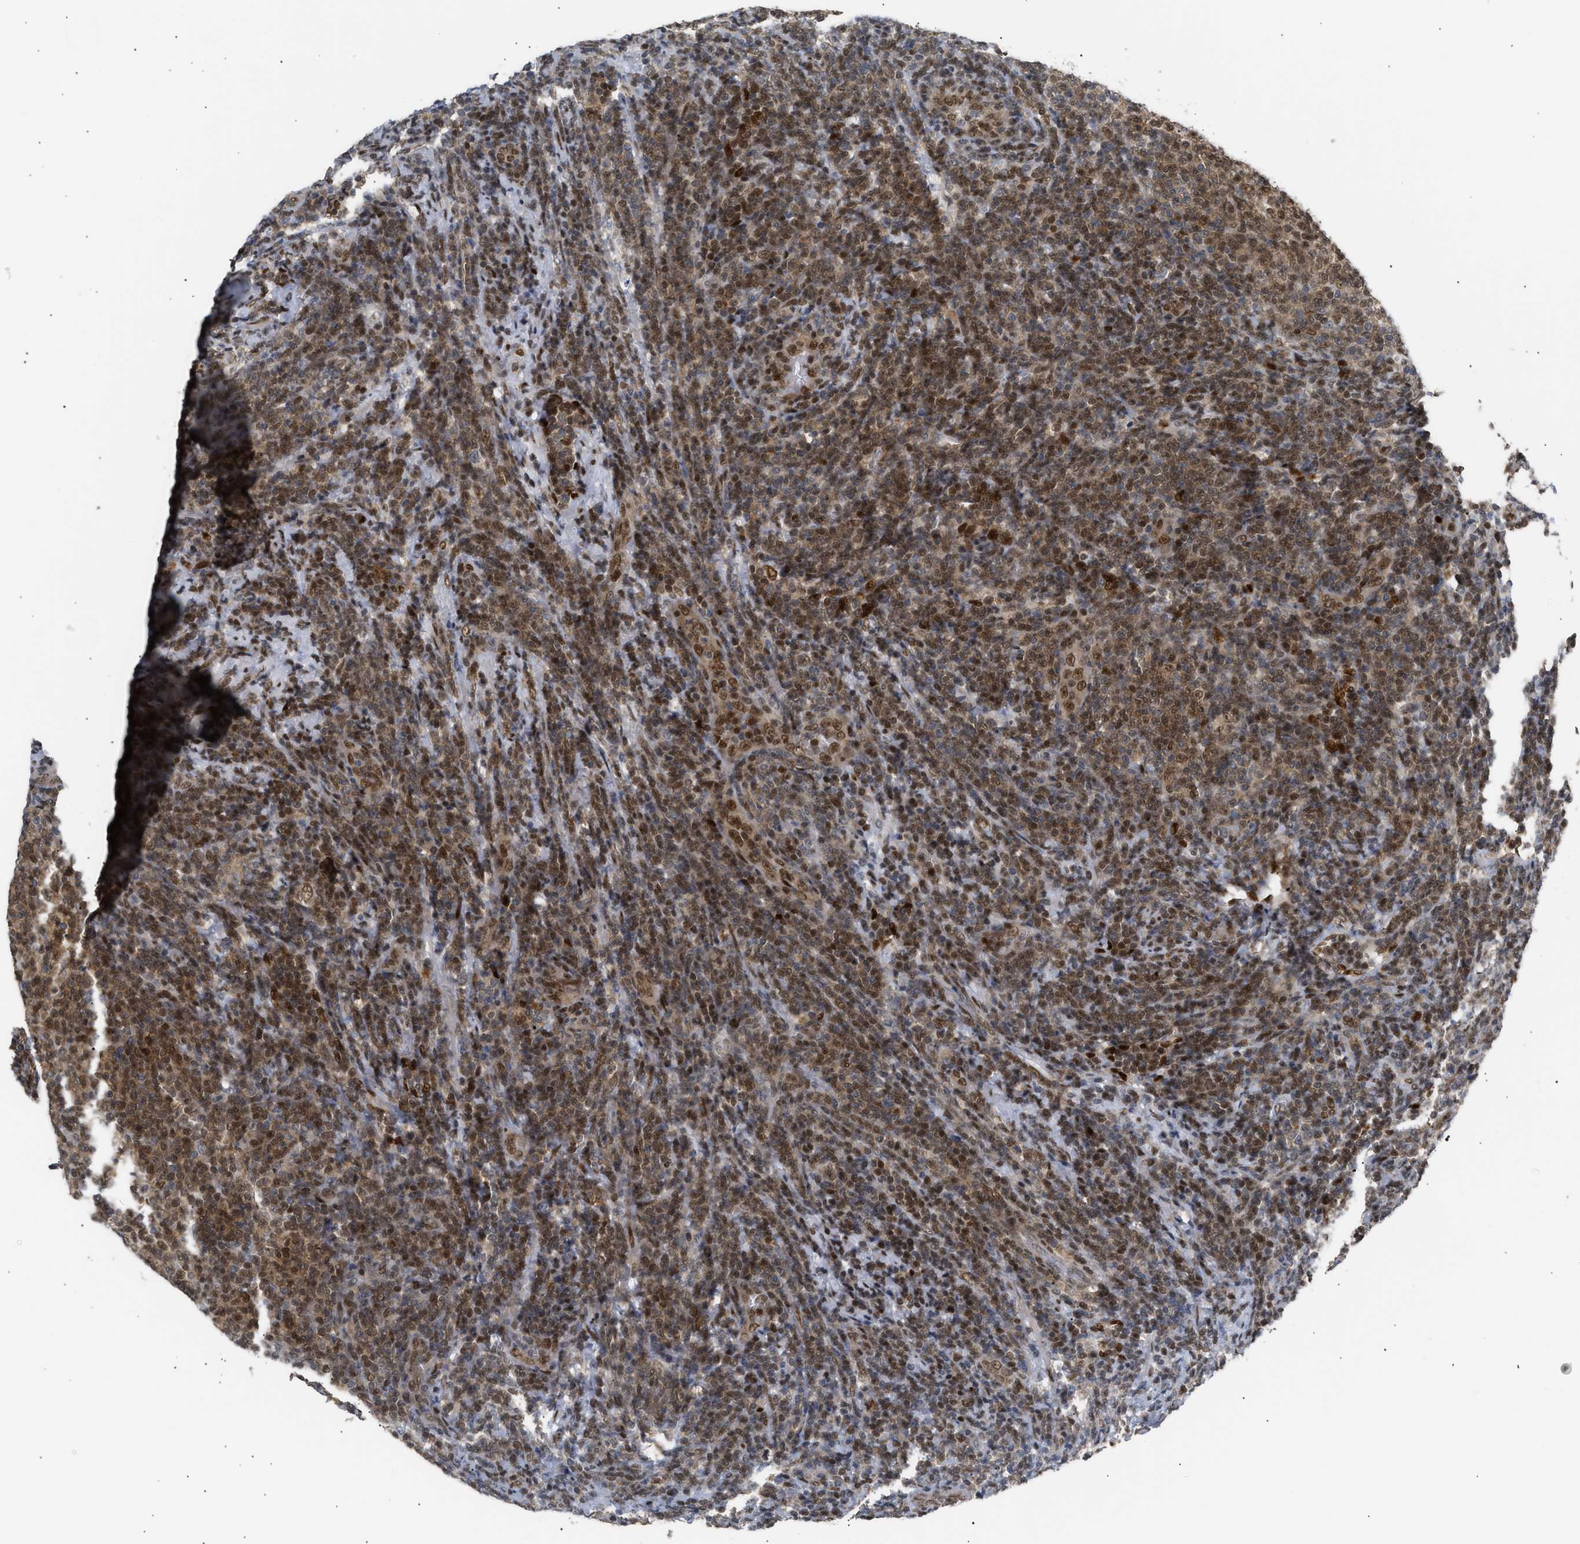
{"staining": {"intensity": "strong", "quantity": ">75%", "location": "cytoplasmic/membranous,nuclear"}, "tissue": "lymphoma", "cell_type": "Tumor cells", "image_type": "cancer", "snomed": [{"axis": "morphology", "description": "Malignant lymphoma, non-Hodgkin's type, Low grade"}, {"axis": "topography", "description": "Lymph node"}], "caption": "Low-grade malignant lymphoma, non-Hodgkin's type was stained to show a protein in brown. There is high levels of strong cytoplasmic/membranous and nuclear staining in approximately >75% of tumor cells.", "gene": "SSBP2", "patient": {"sex": "male", "age": 66}}